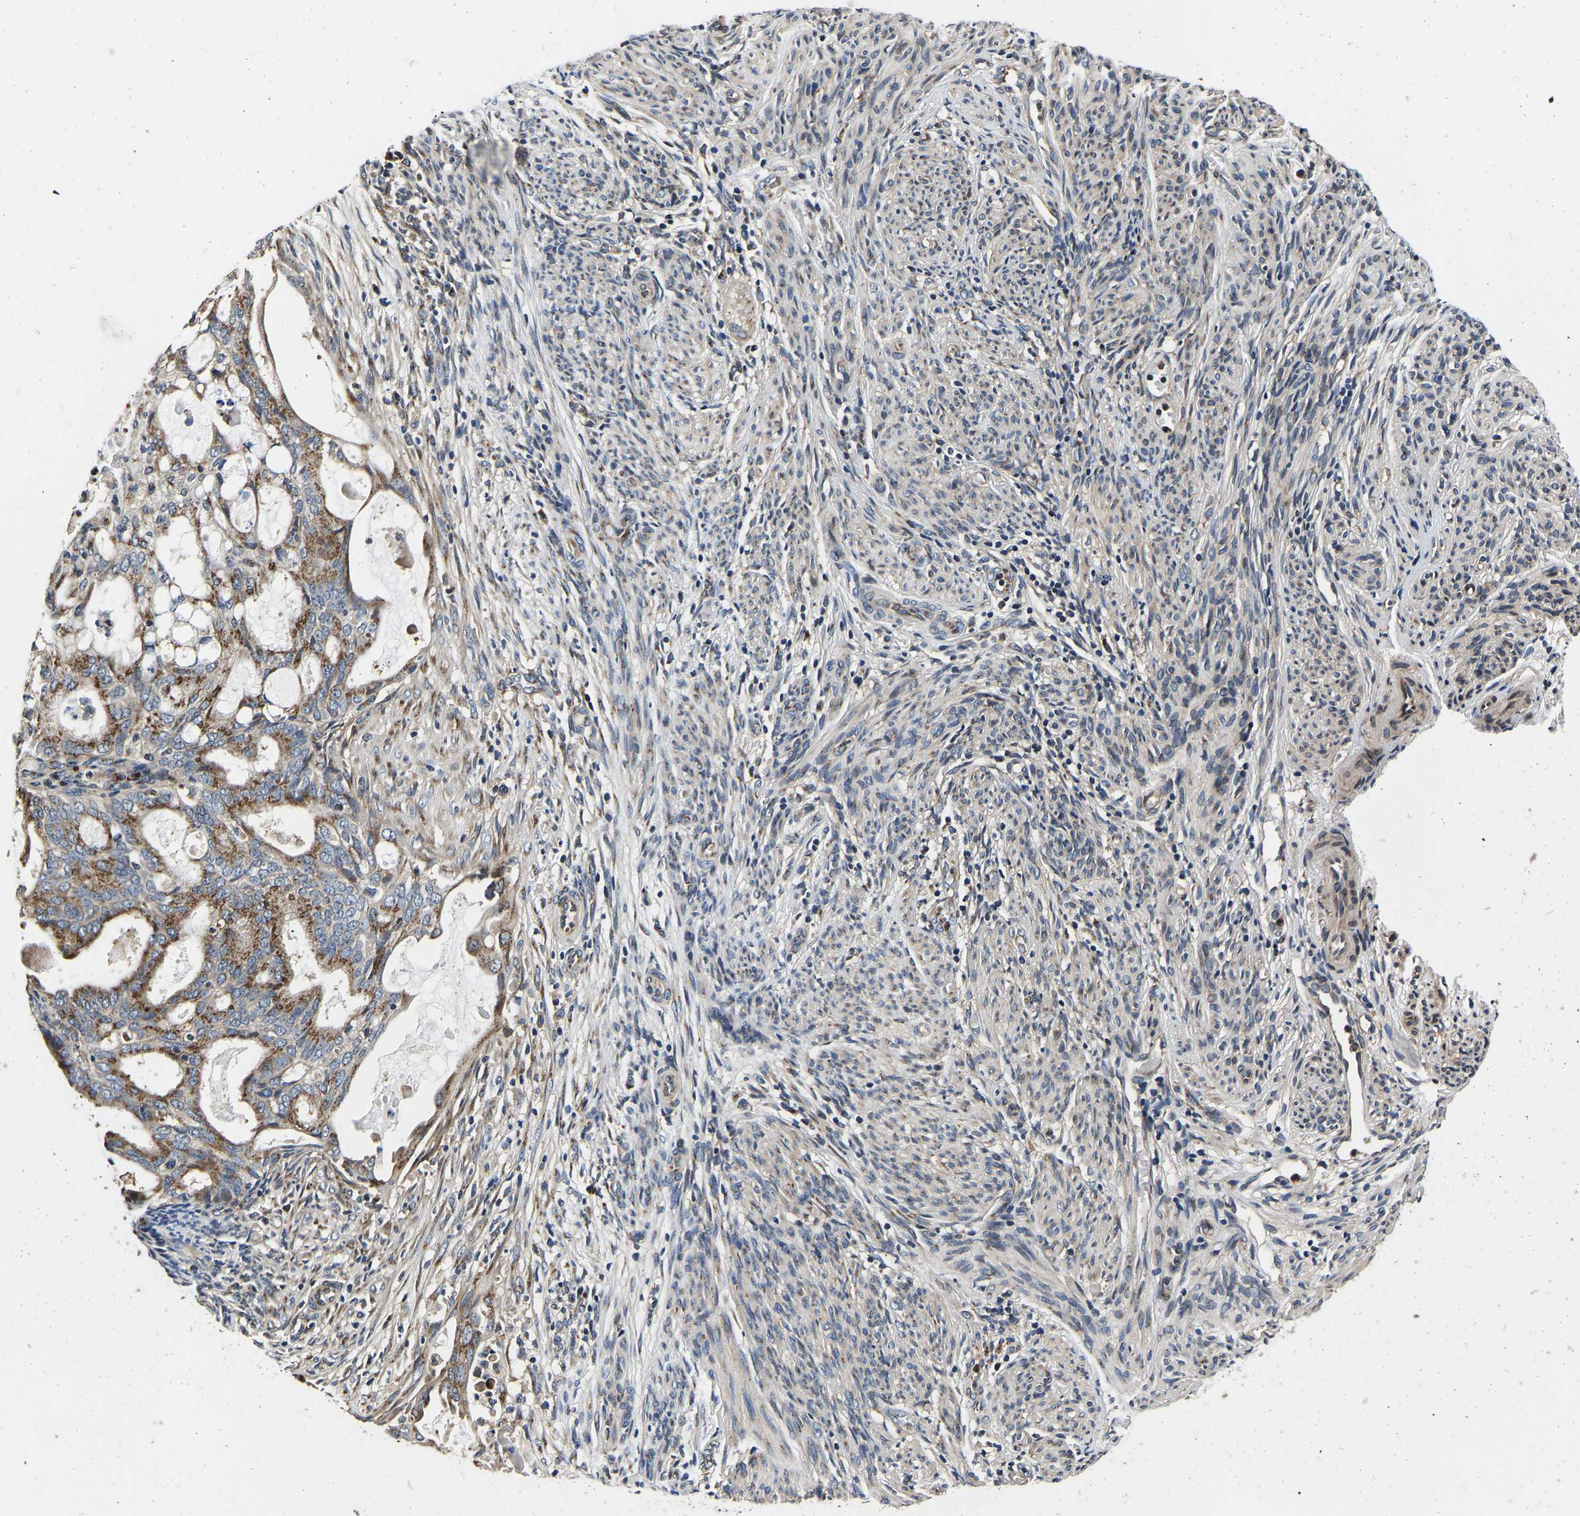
{"staining": {"intensity": "moderate", "quantity": ">75%", "location": "cytoplasmic/membranous"}, "tissue": "endometrial cancer", "cell_type": "Tumor cells", "image_type": "cancer", "snomed": [{"axis": "morphology", "description": "Adenocarcinoma, NOS"}, {"axis": "topography", "description": "Endometrium"}], "caption": "Protein expression analysis of adenocarcinoma (endometrial) displays moderate cytoplasmic/membranous expression in about >75% of tumor cells.", "gene": "RABAC1", "patient": {"sex": "female", "age": 58}}